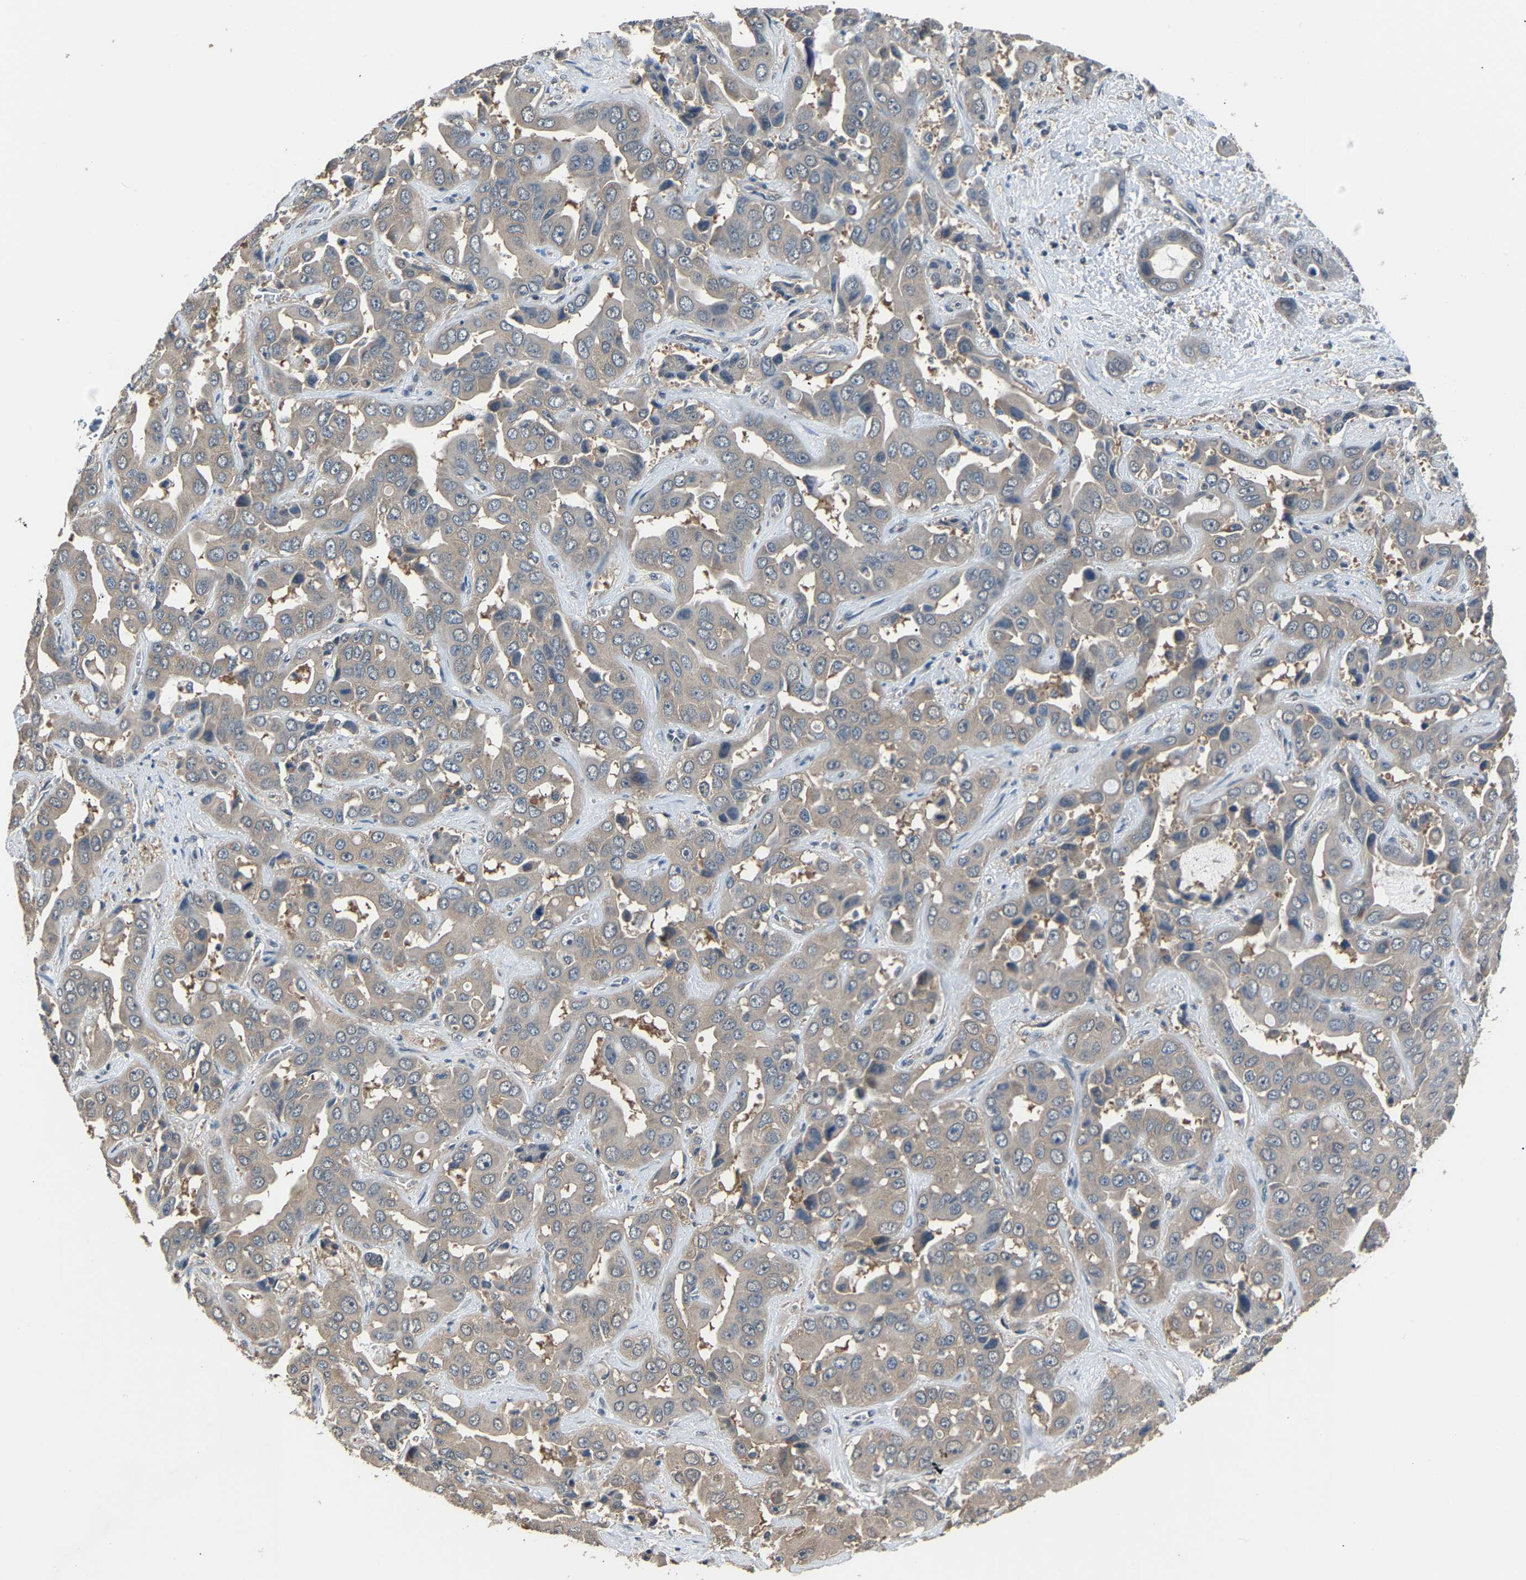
{"staining": {"intensity": "weak", "quantity": "<25%", "location": "cytoplasmic/membranous"}, "tissue": "liver cancer", "cell_type": "Tumor cells", "image_type": "cancer", "snomed": [{"axis": "morphology", "description": "Cholangiocarcinoma"}, {"axis": "topography", "description": "Liver"}], "caption": "This is an immunohistochemistry (IHC) photomicrograph of human liver cancer (cholangiocarcinoma). There is no positivity in tumor cells.", "gene": "ABCC9", "patient": {"sex": "female", "age": 52}}